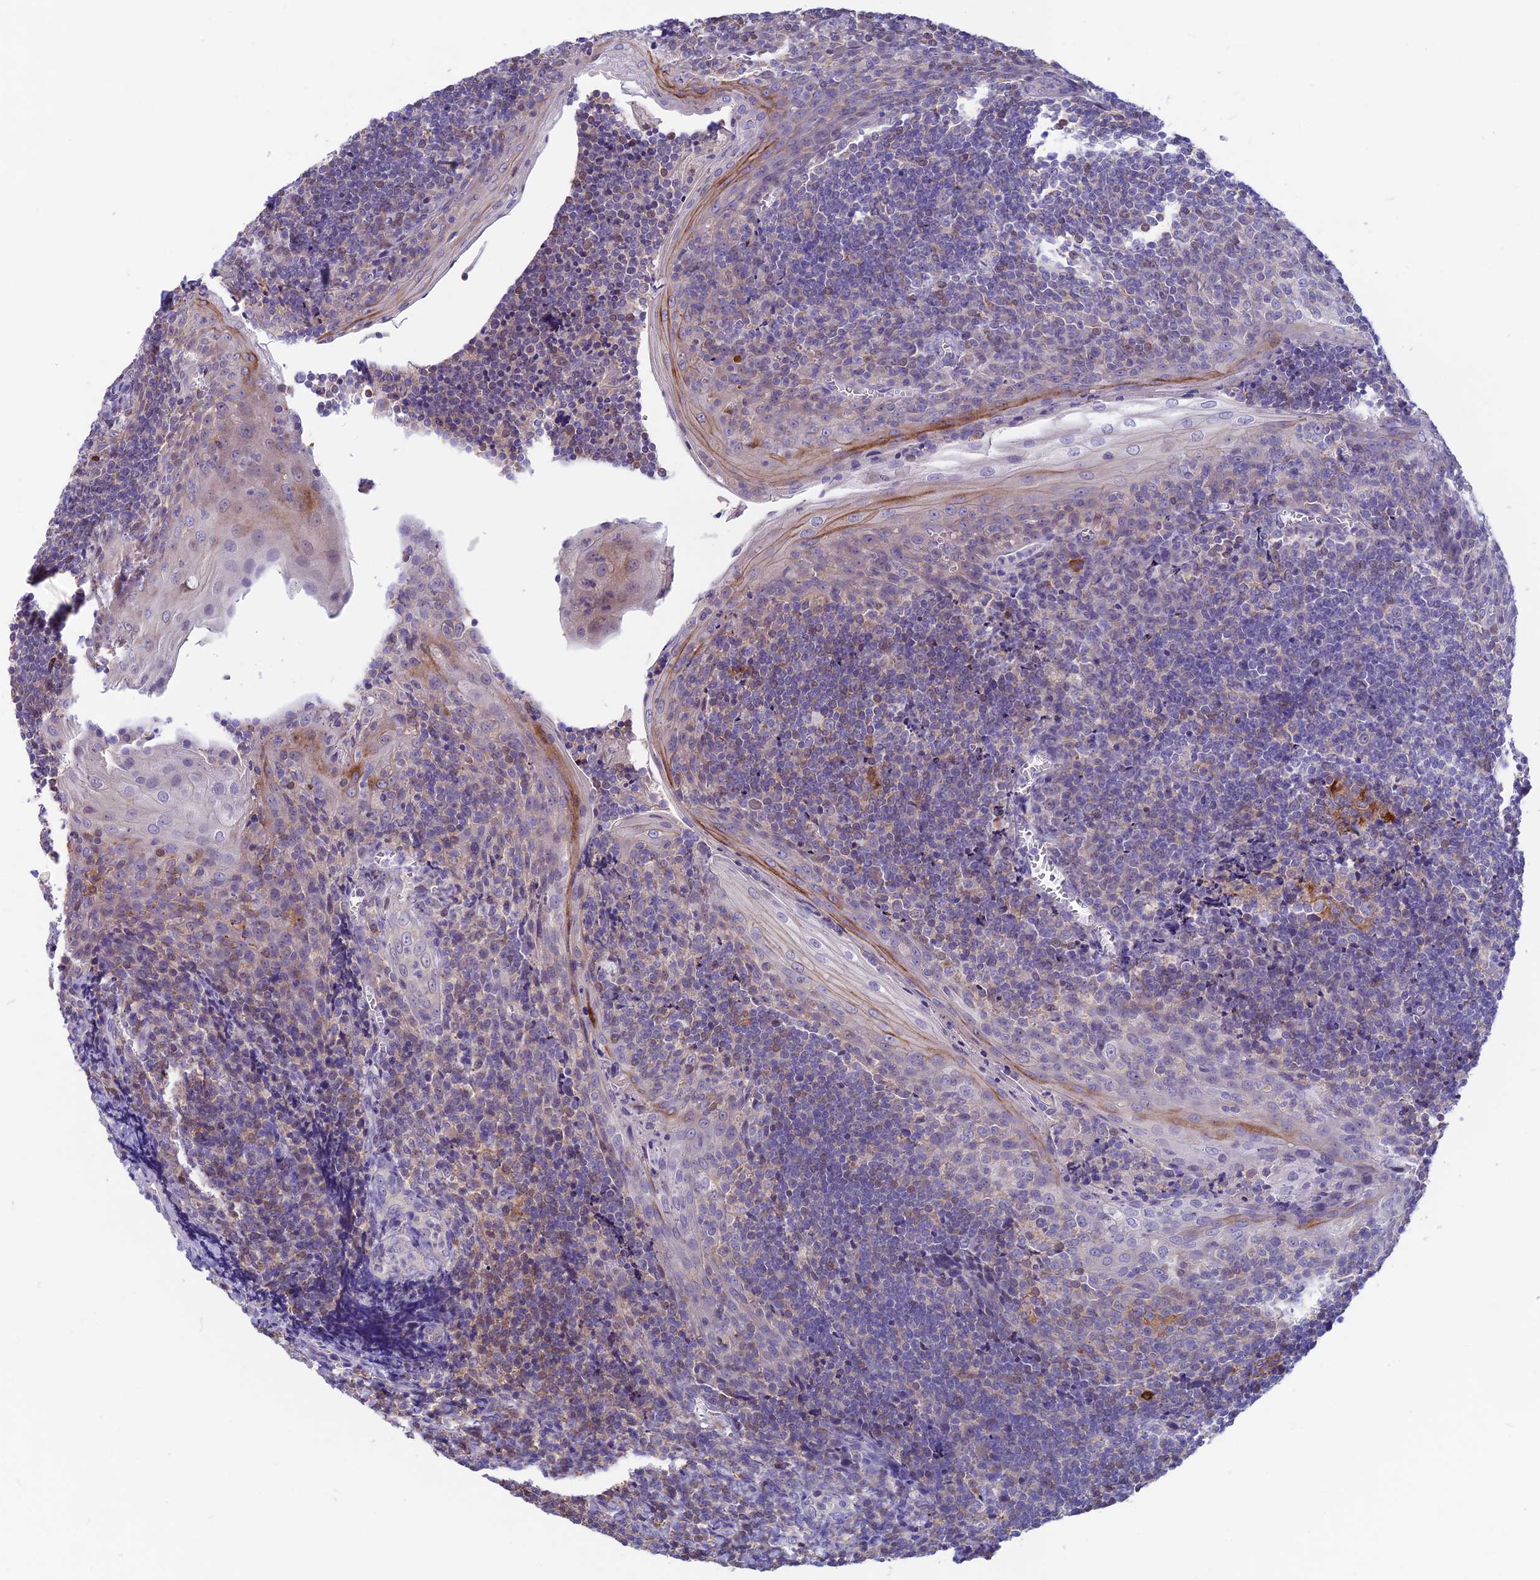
{"staining": {"intensity": "moderate", "quantity": "<25%", "location": "cytoplasmic/membranous"}, "tissue": "tonsil", "cell_type": "Germinal center cells", "image_type": "normal", "snomed": [{"axis": "morphology", "description": "Normal tissue, NOS"}, {"axis": "topography", "description": "Tonsil"}], "caption": "Immunohistochemistry (IHC) photomicrograph of normal tonsil: human tonsil stained using immunohistochemistry (IHC) shows low levels of moderate protein expression localized specifically in the cytoplasmic/membranous of germinal center cells, appearing as a cytoplasmic/membranous brown color.", "gene": "SNAP91", "patient": {"sex": "male", "age": 27}}